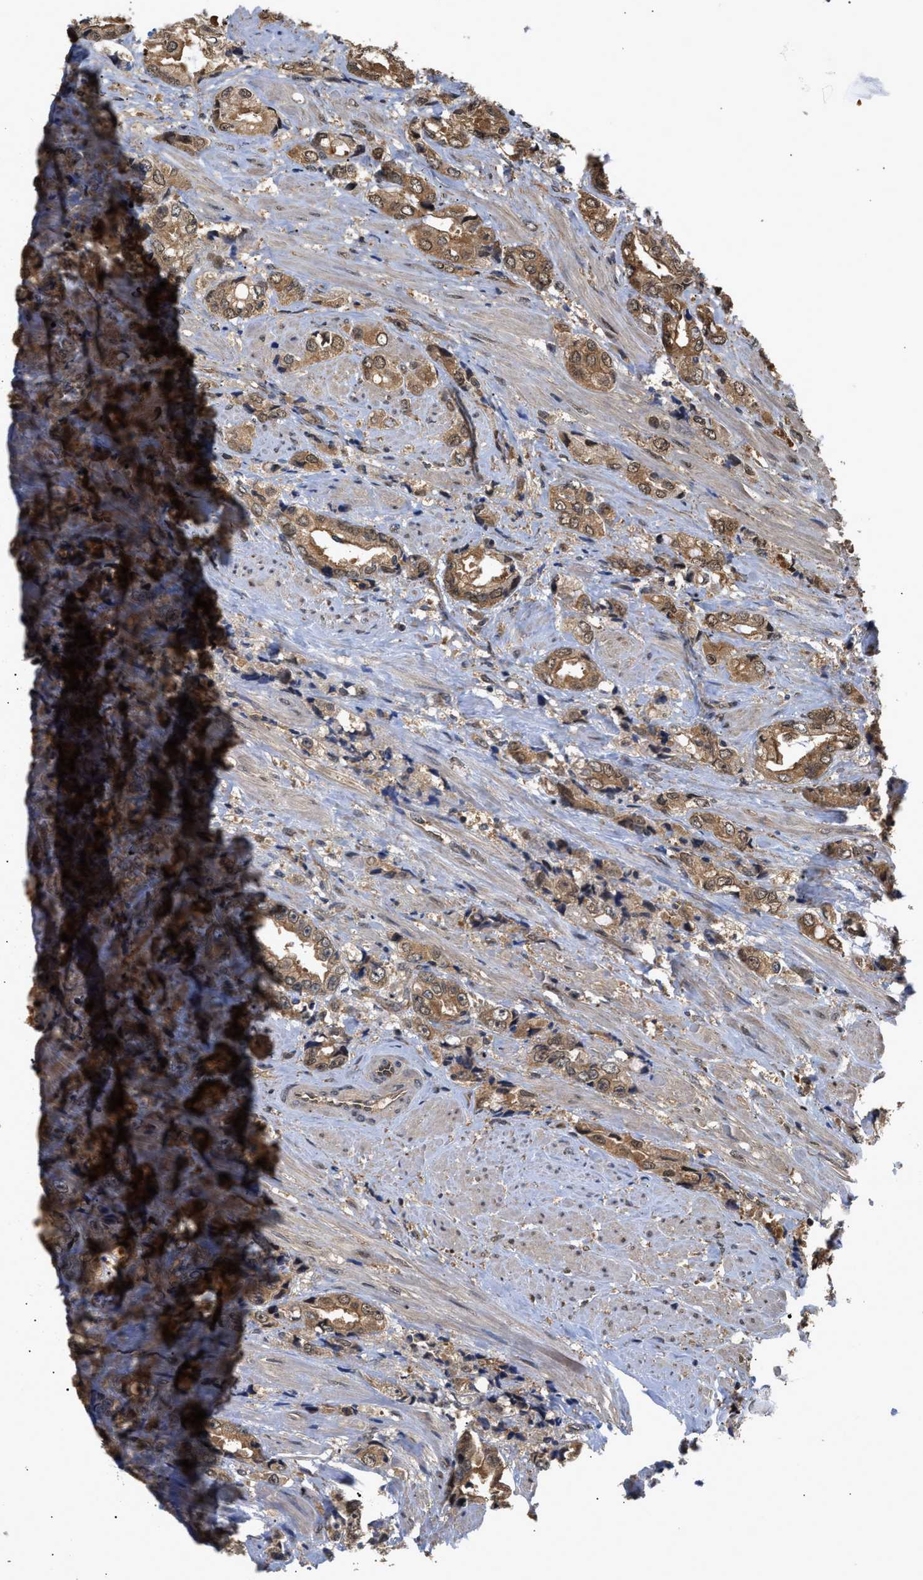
{"staining": {"intensity": "moderate", "quantity": ">75%", "location": "cytoplasmic/membranous,nuclear"}, "tissue": "prostate cancer", "cell_type": "Tumor cells", "image_type": "cancer", "snomed": [{"axis": "morphology", "description": "Adenocarcinoma, High grade"}, {"axis": "topography", "description": "Prostate"}], "caption": "This is a micrograph of immunohistochemistry staining of prostate cancer, which shows moderate positivity in the cytoplasmic/membranous and nuclear of tumor cells.", "gene": "SCAI", "patient": {"sex": "male", "age": 61}}